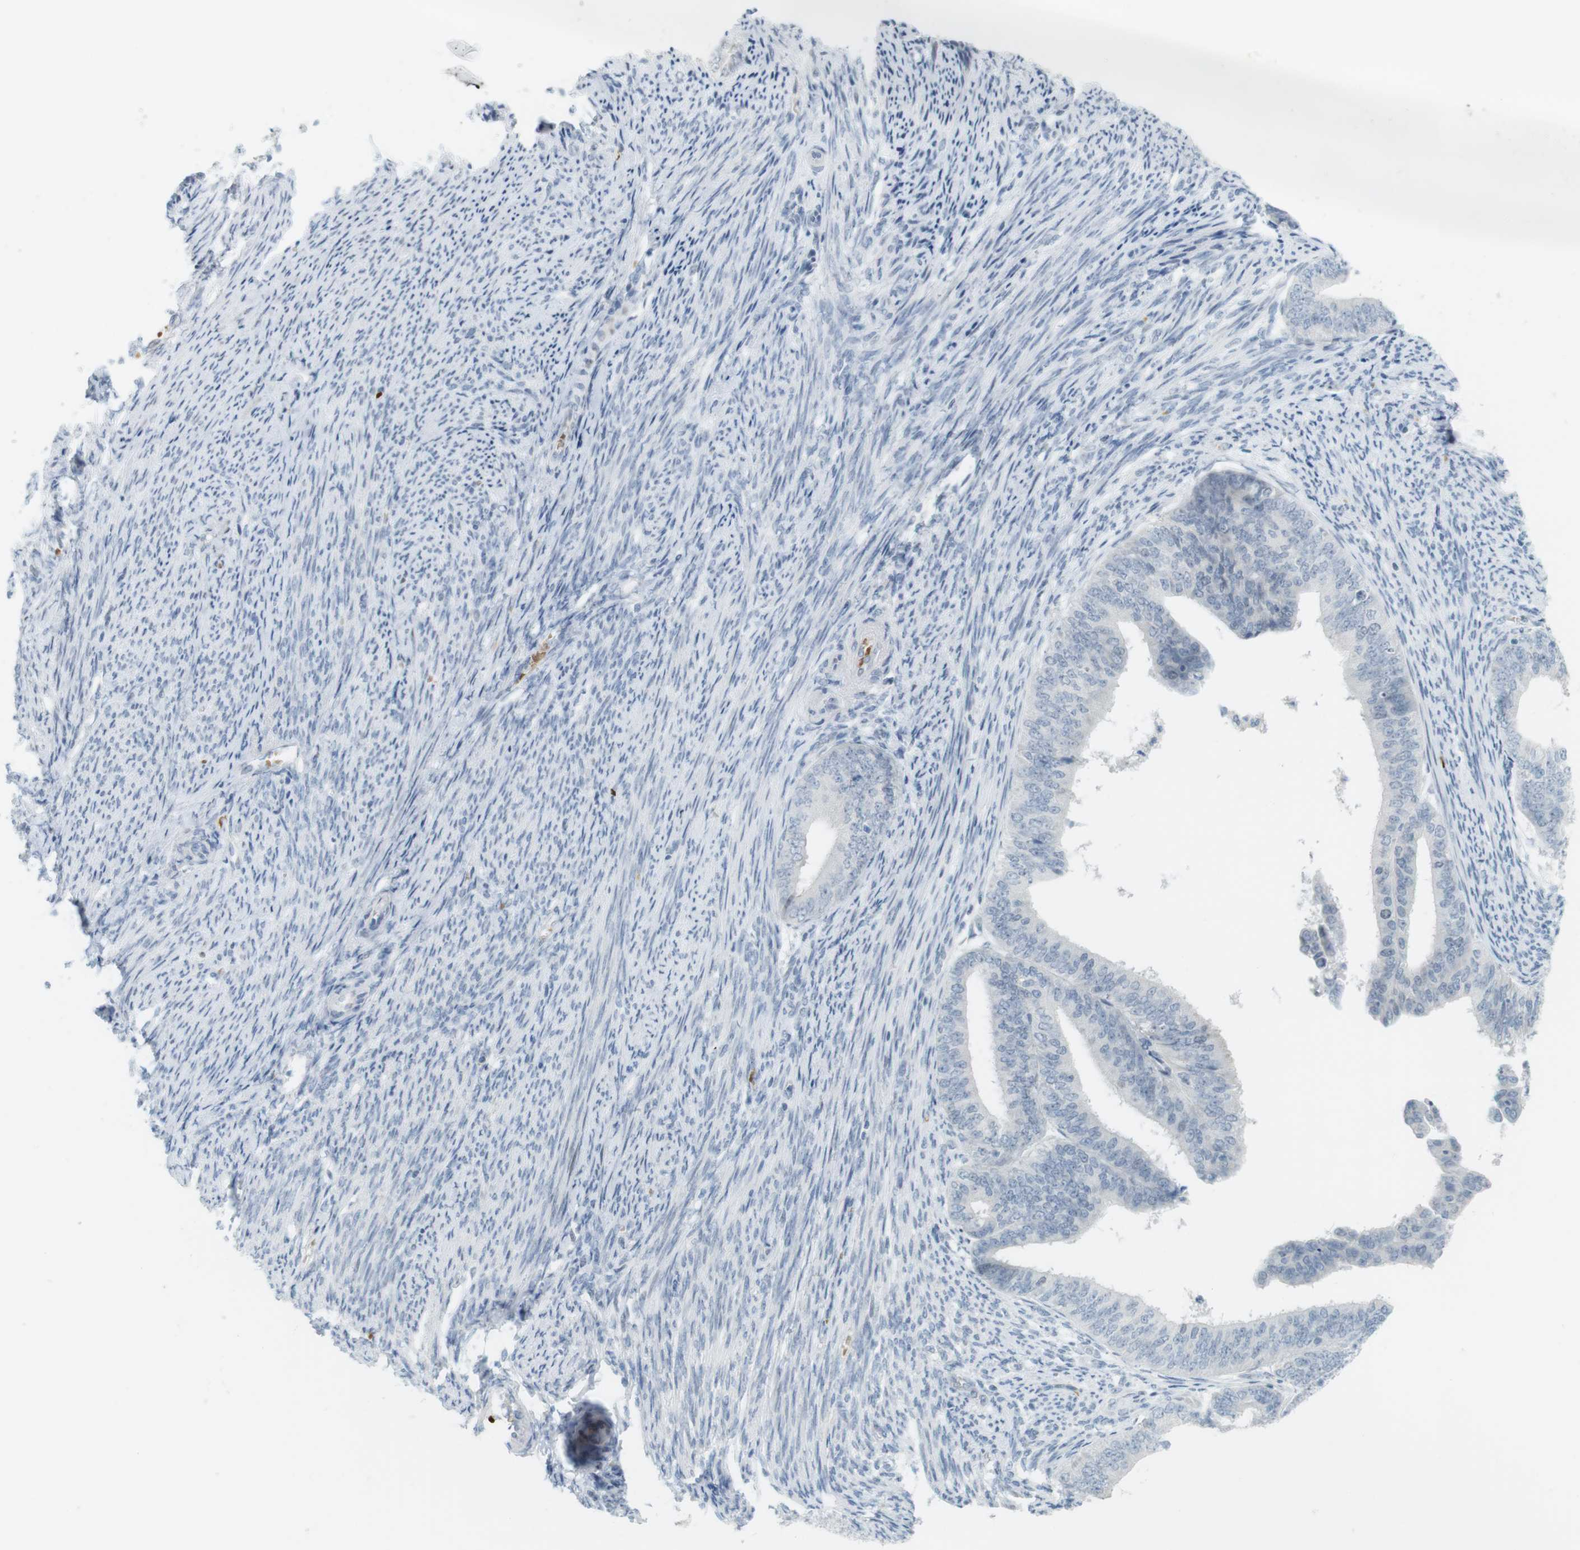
{"staining": {"intensity": "negative", "quantity": "none", "location": "none"}, "tissue": "endometrial cancer", "cell_type": "Tumor cells", "image_type": "cancer", "snomed": [{"axis": "morphology", "description": "Adenocarcinoma, NOS"}, {"axis": "topography", "description": "Endometrium"}], "caption": "The IHC image has no significant positivity in tumor cells of adenocarcinoma (endometrial) tissue.", "gene": "DMC1", "patient": {"sex": "female", "age": 63}}